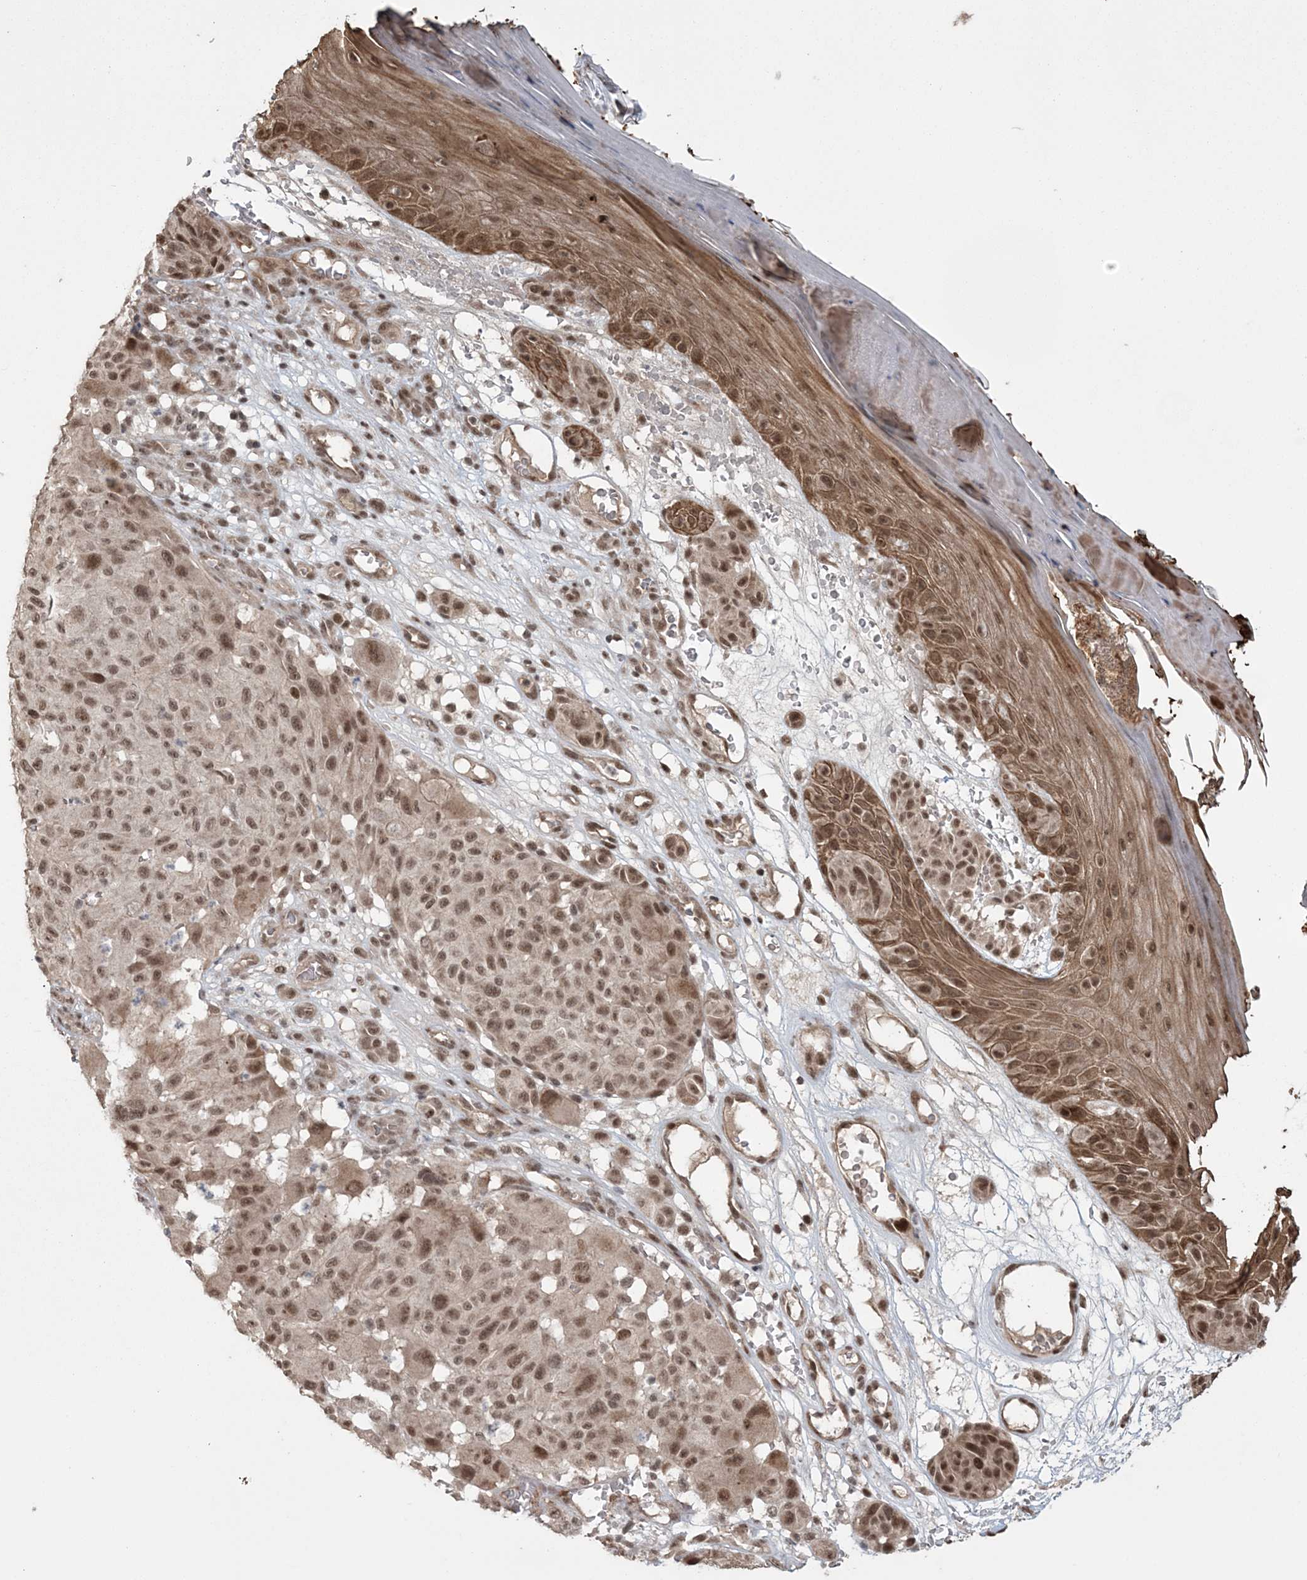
{"staining": {"intensity": "moderate", "quantity": ">75%", "location": "nuclear"}, "tissue": "melanoma", "cell_type": "Tumor cells", "image_type": "cancer", "snomed": [{"axis": "morphology", "description": "Malignant melanoma, NOS"}, {"axis": "topography", "description": "Skin"}], "caption": "Immunohistochemical staining of melanoma exhibits moderate nuclear protein positivity in approximately >75% of tumor cells. Ihc stains the protein of interest in brown and the nuclei are stained blue.", "gene": "EPB41L4A", "patient": {"sex": "male", "age": 83}}